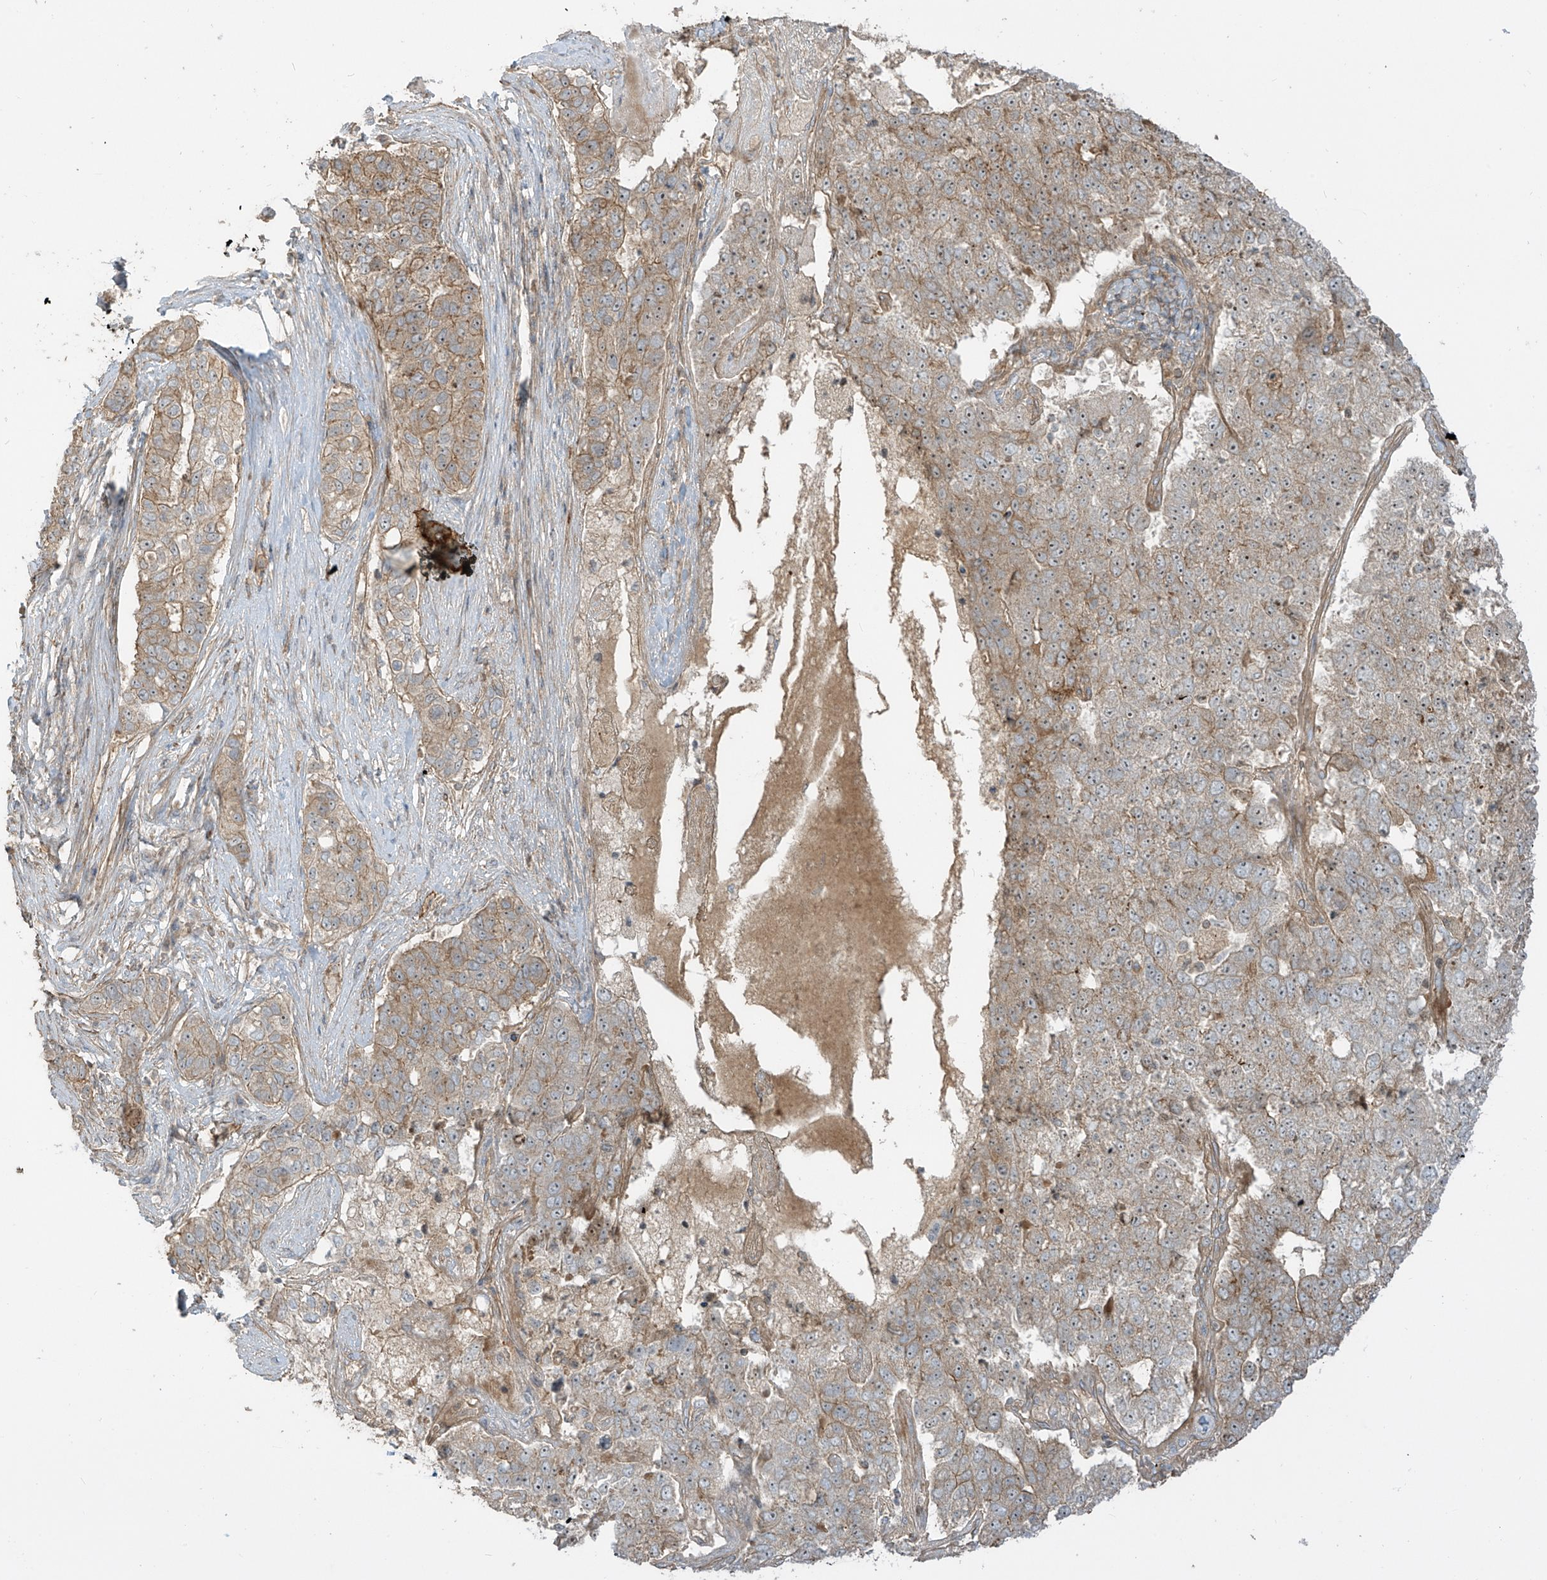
{"staining": {"intensity": "moderate", "quantity": "25%-75%", "location": "cytoplasmic/membranous"}, "tissue": "pancreatic cancer", "cell_type": "Tumor cells", "image_type": "cancer", "snomed": [{"axis": "morphology", "description": "Adenocarcinoma, NOS"}, {"axis": "topography", "description": "Pancreas"}], "caption": "High-power microscopy captured an immunohistochemistry image of pancreatic cancer, revealing moderate cytoplasmic/membranous positivity in about 25%-75% of tumor cells.", "gene": "ENTR1", "patient": {"sex": "female", "age": 61}}